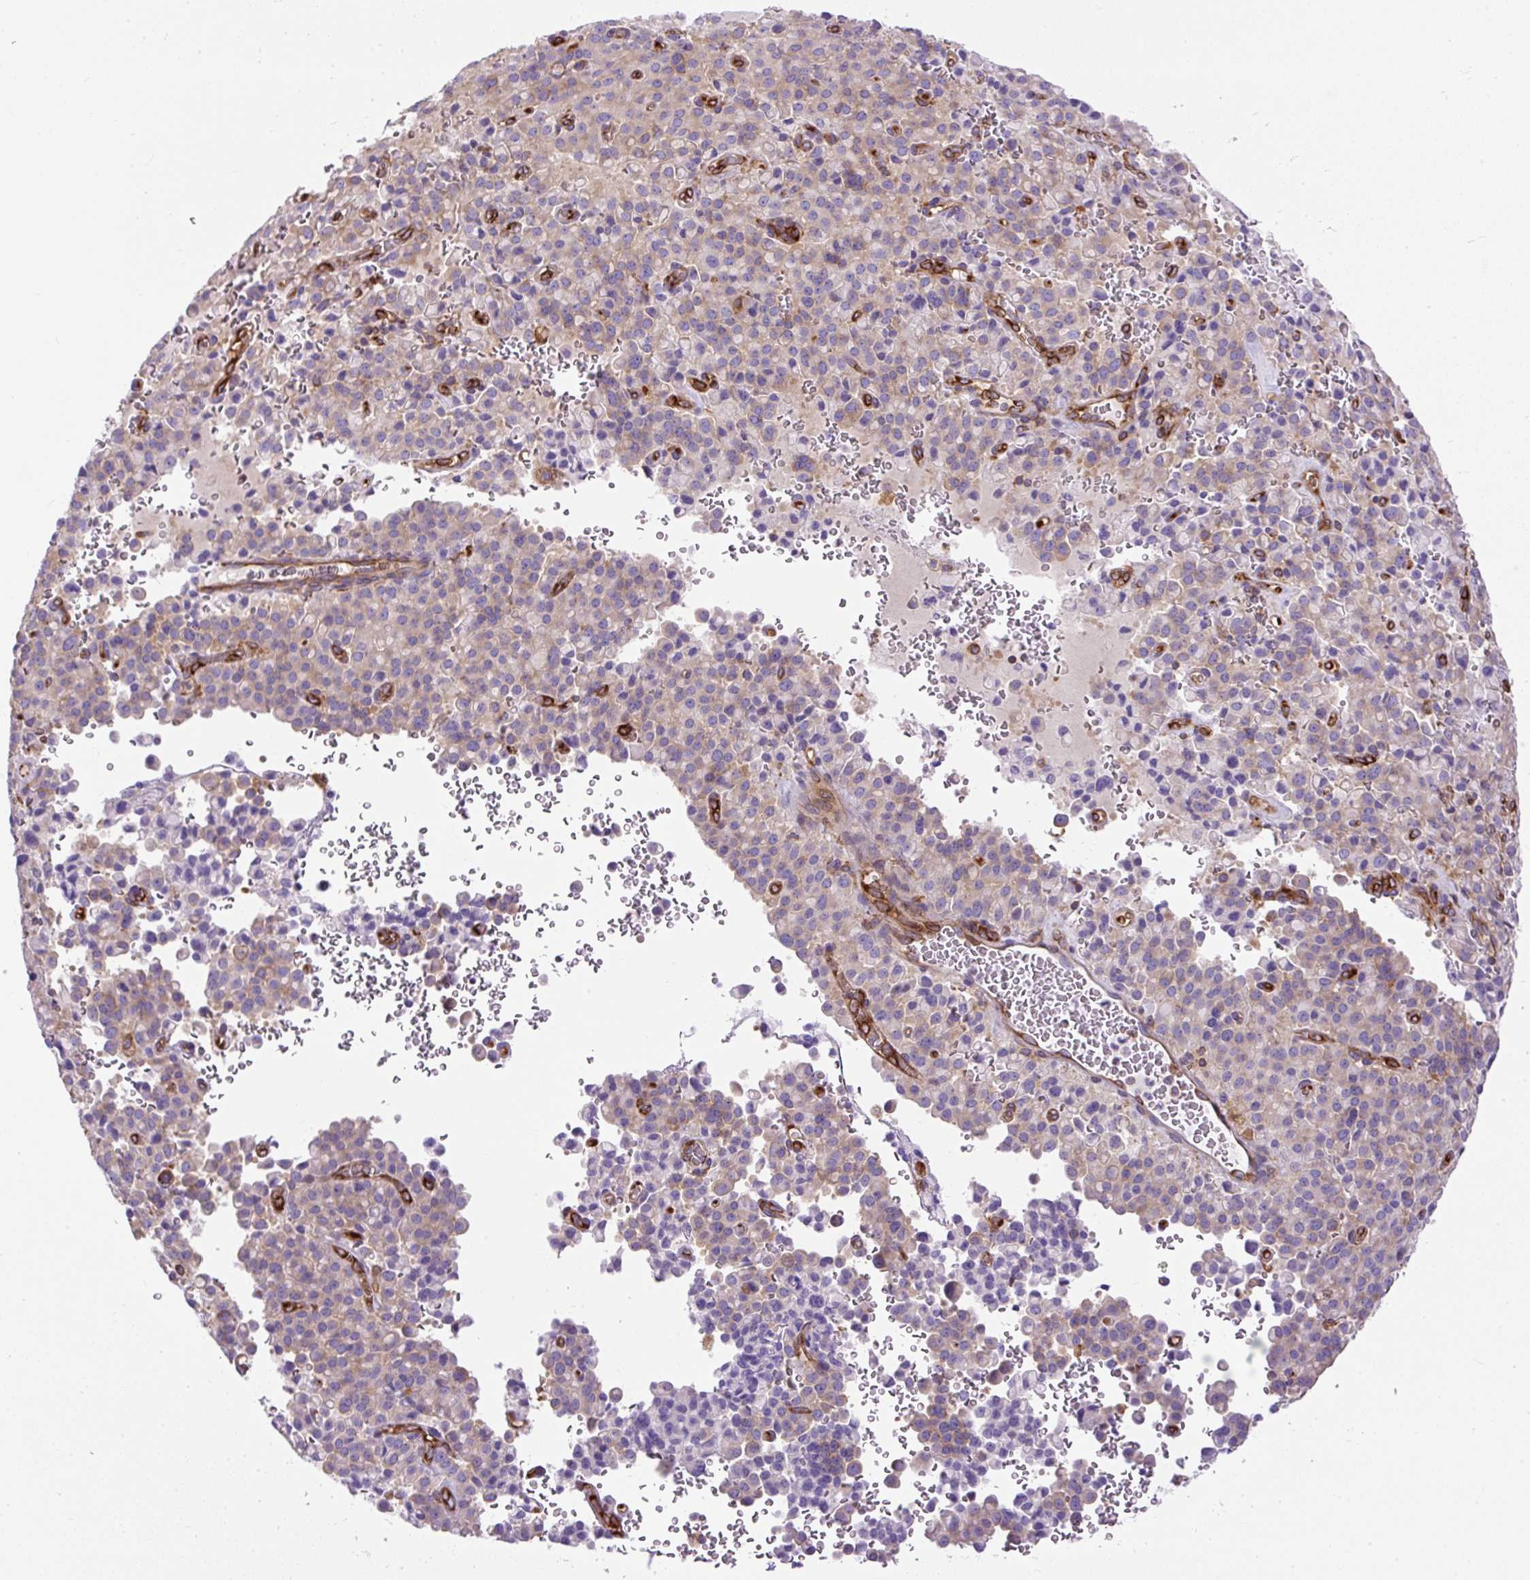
{"staining": {"intensity": "weak", "quantity": "25%-75%", "location": "cytoplasmic/membranous"}, "tissue": "pancreatic cancer", "cell_type": "Tumor cells", "image_type": "cancer", "snomed": [{"axis": "morphology", "description": "Adenocarcinoma, NOS"}, {"axis": "topography", "description": "Pancreas"}], "caption": "This micrograph exhibits IHC staining of human adenocarcinoma (pancreatic), with low weak cytoplasmic/membranous positivity in about 25%-75% of tumor cells.", "gene": "MAP1S", "patient": {"sex": "male", "age": 65}}